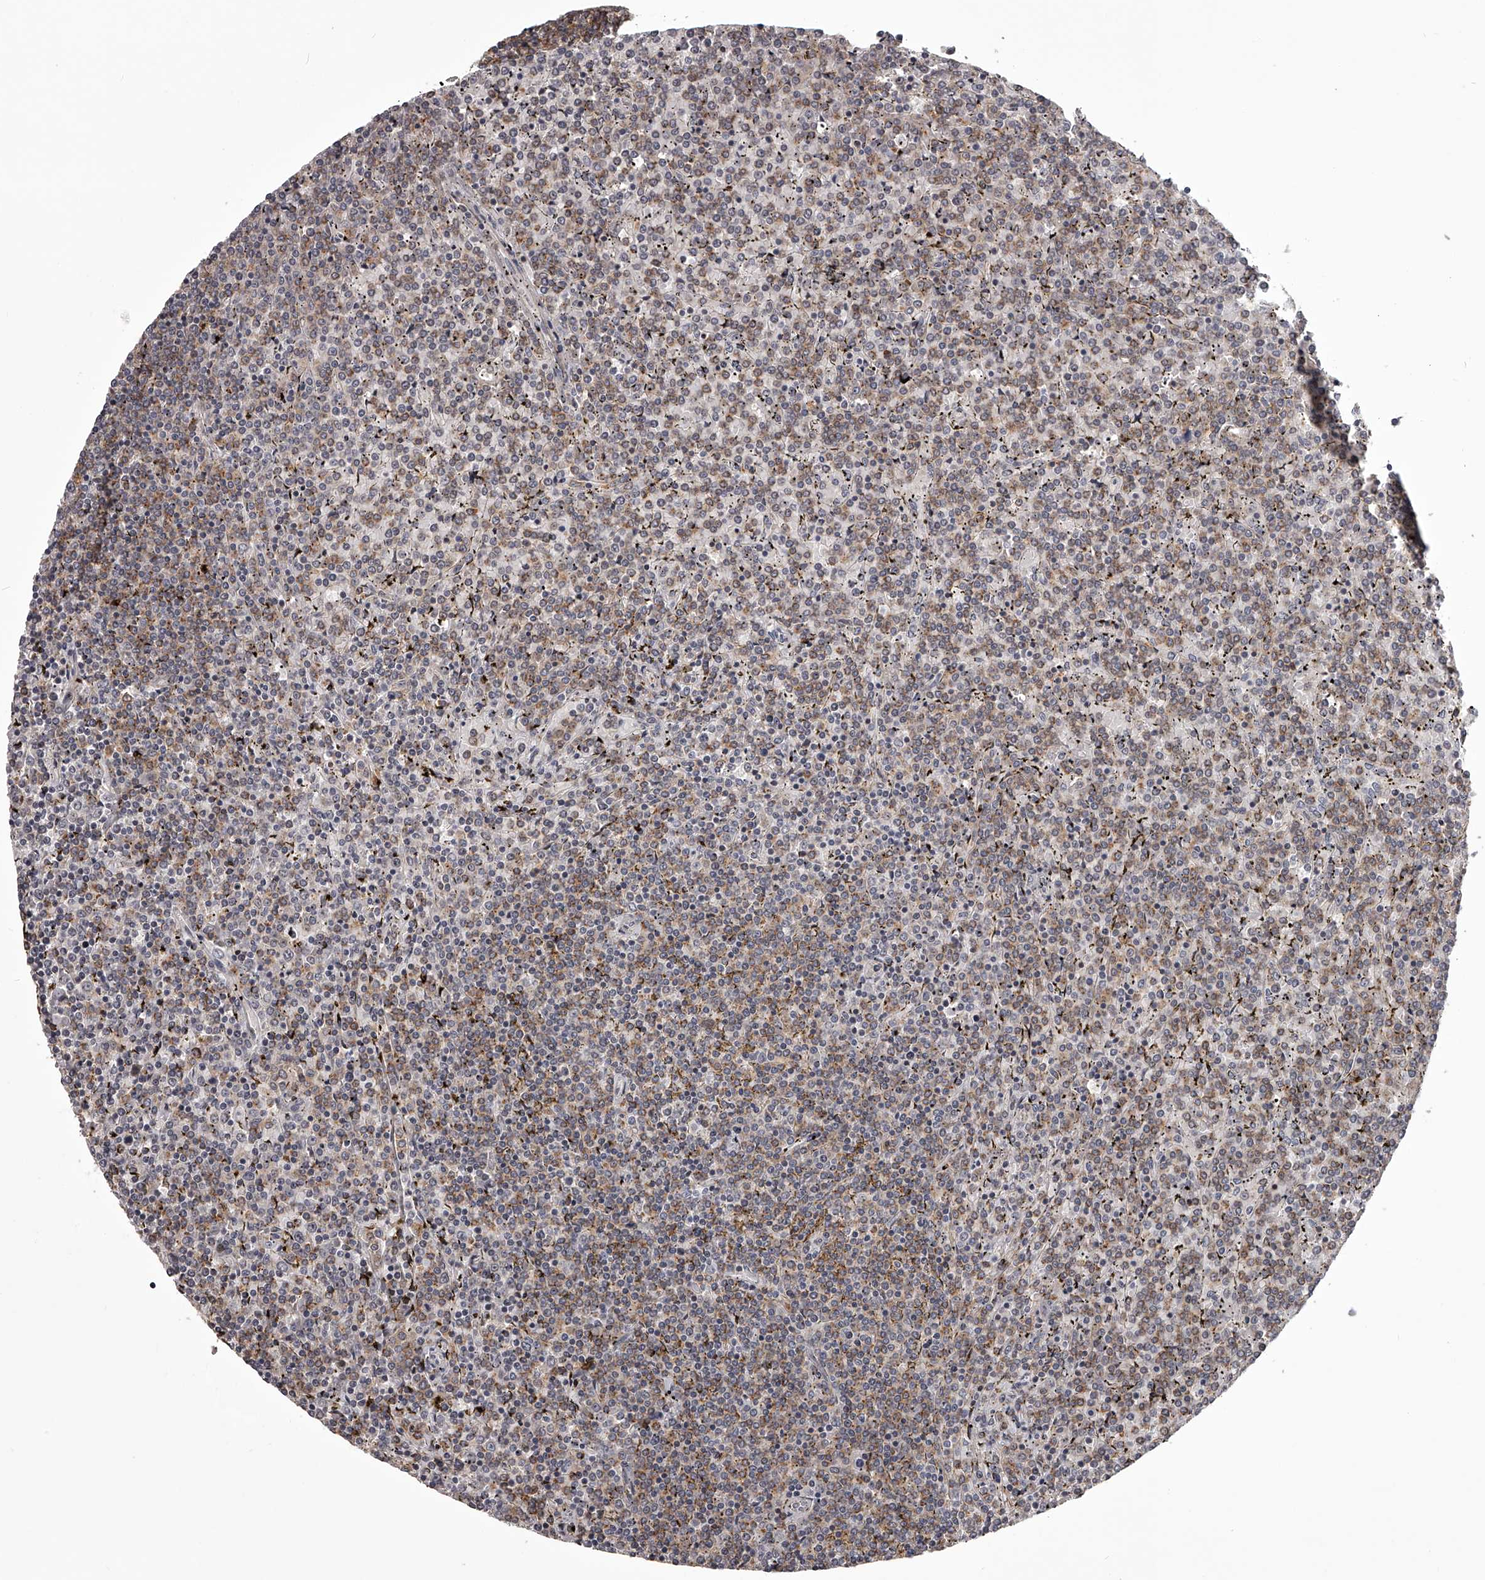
{"staining": {"intensity": "weak", "quantity": "25%-75%", "location": "cytoplasmic/membranous"}, "tissue": "lymphoma", "cell_type": "Tumor cells", "image_type": "cancer", "snomed": [{"axis": "morphology", "description": "Malignant lymphoma, non-Hodgkin's type, Low grade"}, {"axis": "topography", "description": "Spleen"}], "caption": "Immunohistochemical staining of lymphoma exhibits low levels of weak cytoplasmic/membranous expression in approximately 25%-75% of tumor cells.", "gene": "RRP36", "patient": {"sex": "female", "age": 19}}